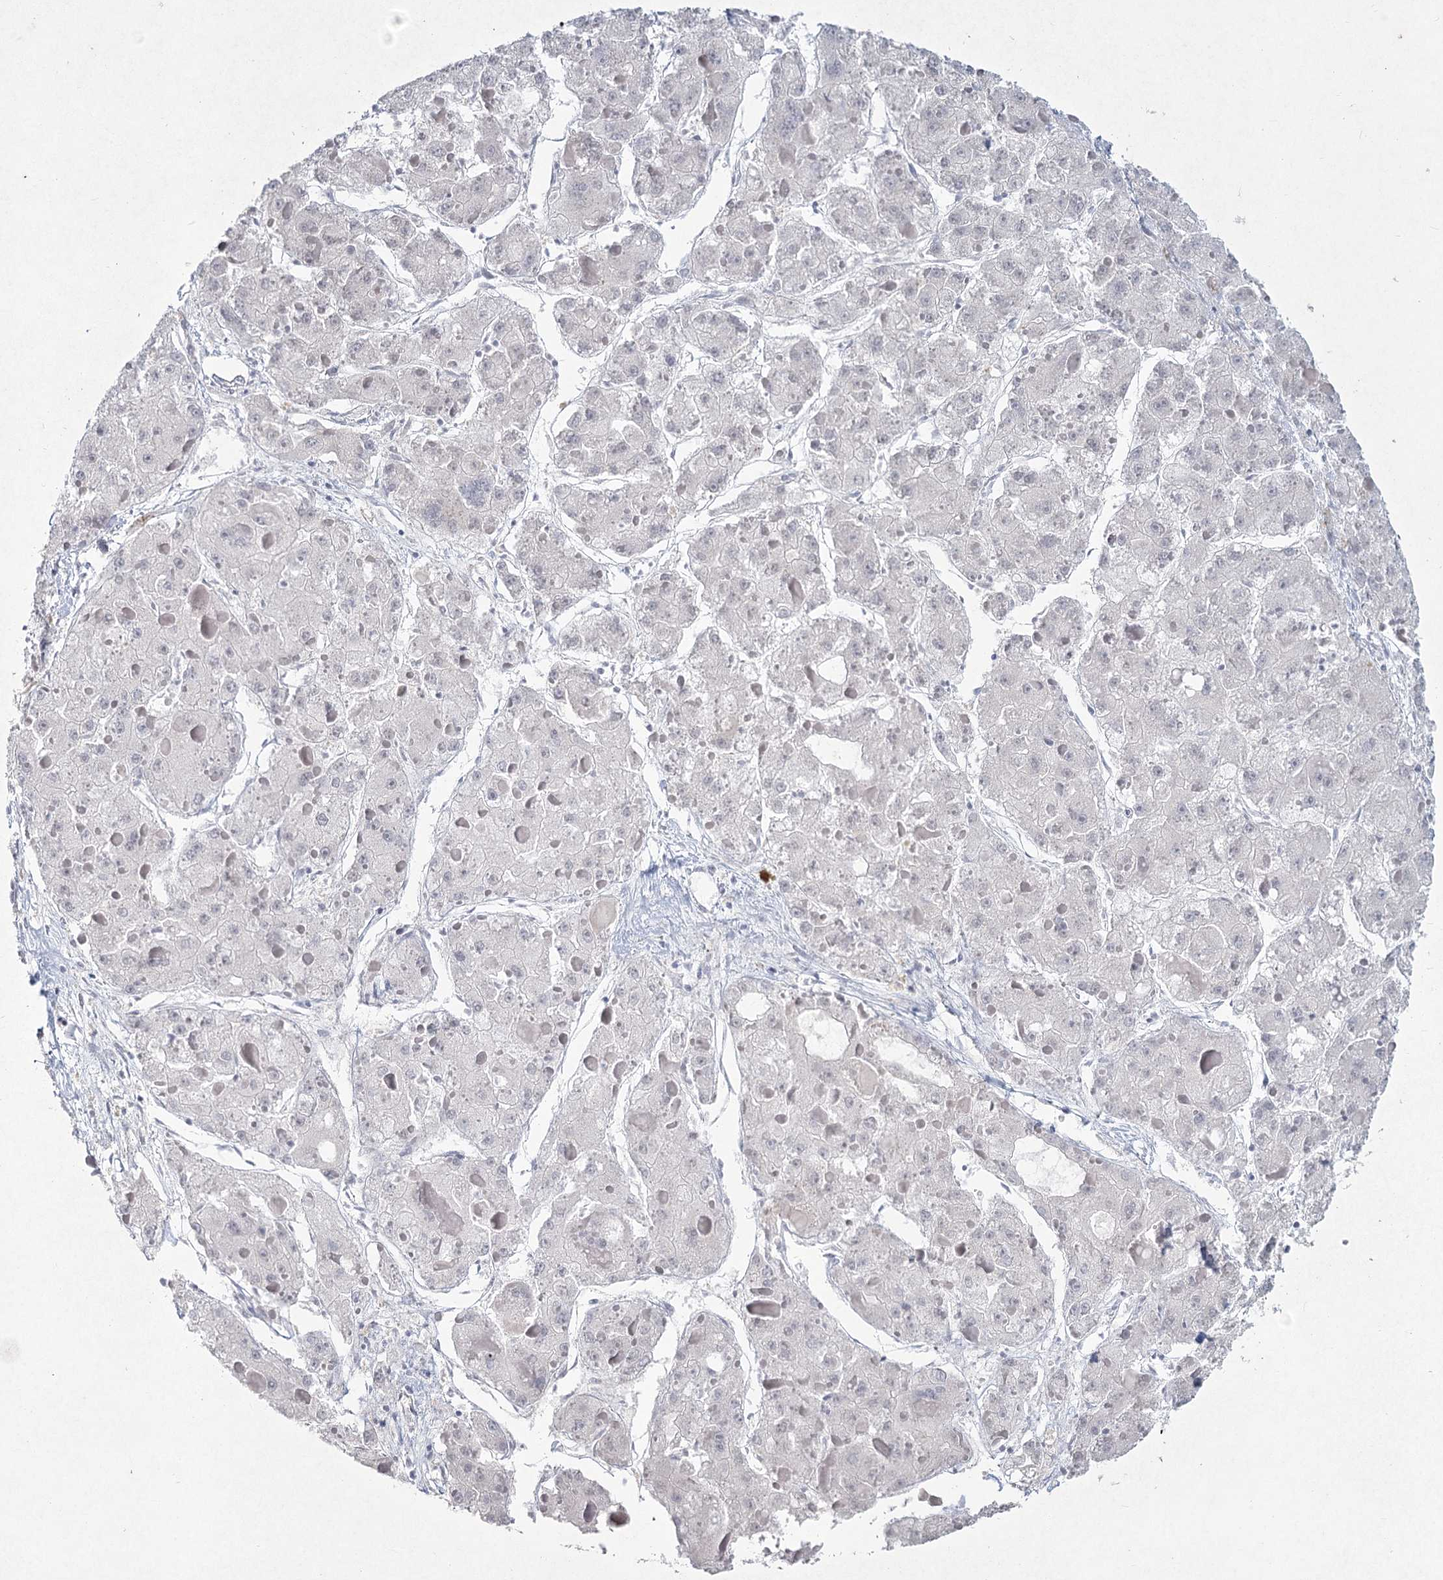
{"staining": {"intensity": "negative", "quantity": "none", "location": "none"}, "tissue": "liver cancer", "cell_type": "Tumor cells", "image_type": "cancer", "snomed": [{"axis": "morphology", "description": "Carcinoma, Hepatocellular, NOS"}, {"axis": "topography", "description": "Liver"}], "caption": "Liver cancer stained for a protein using IHC demonstrates no expression tumor cells.", "gene": "LY6G5C", "patient": {"sex": "female", "age": 73}}